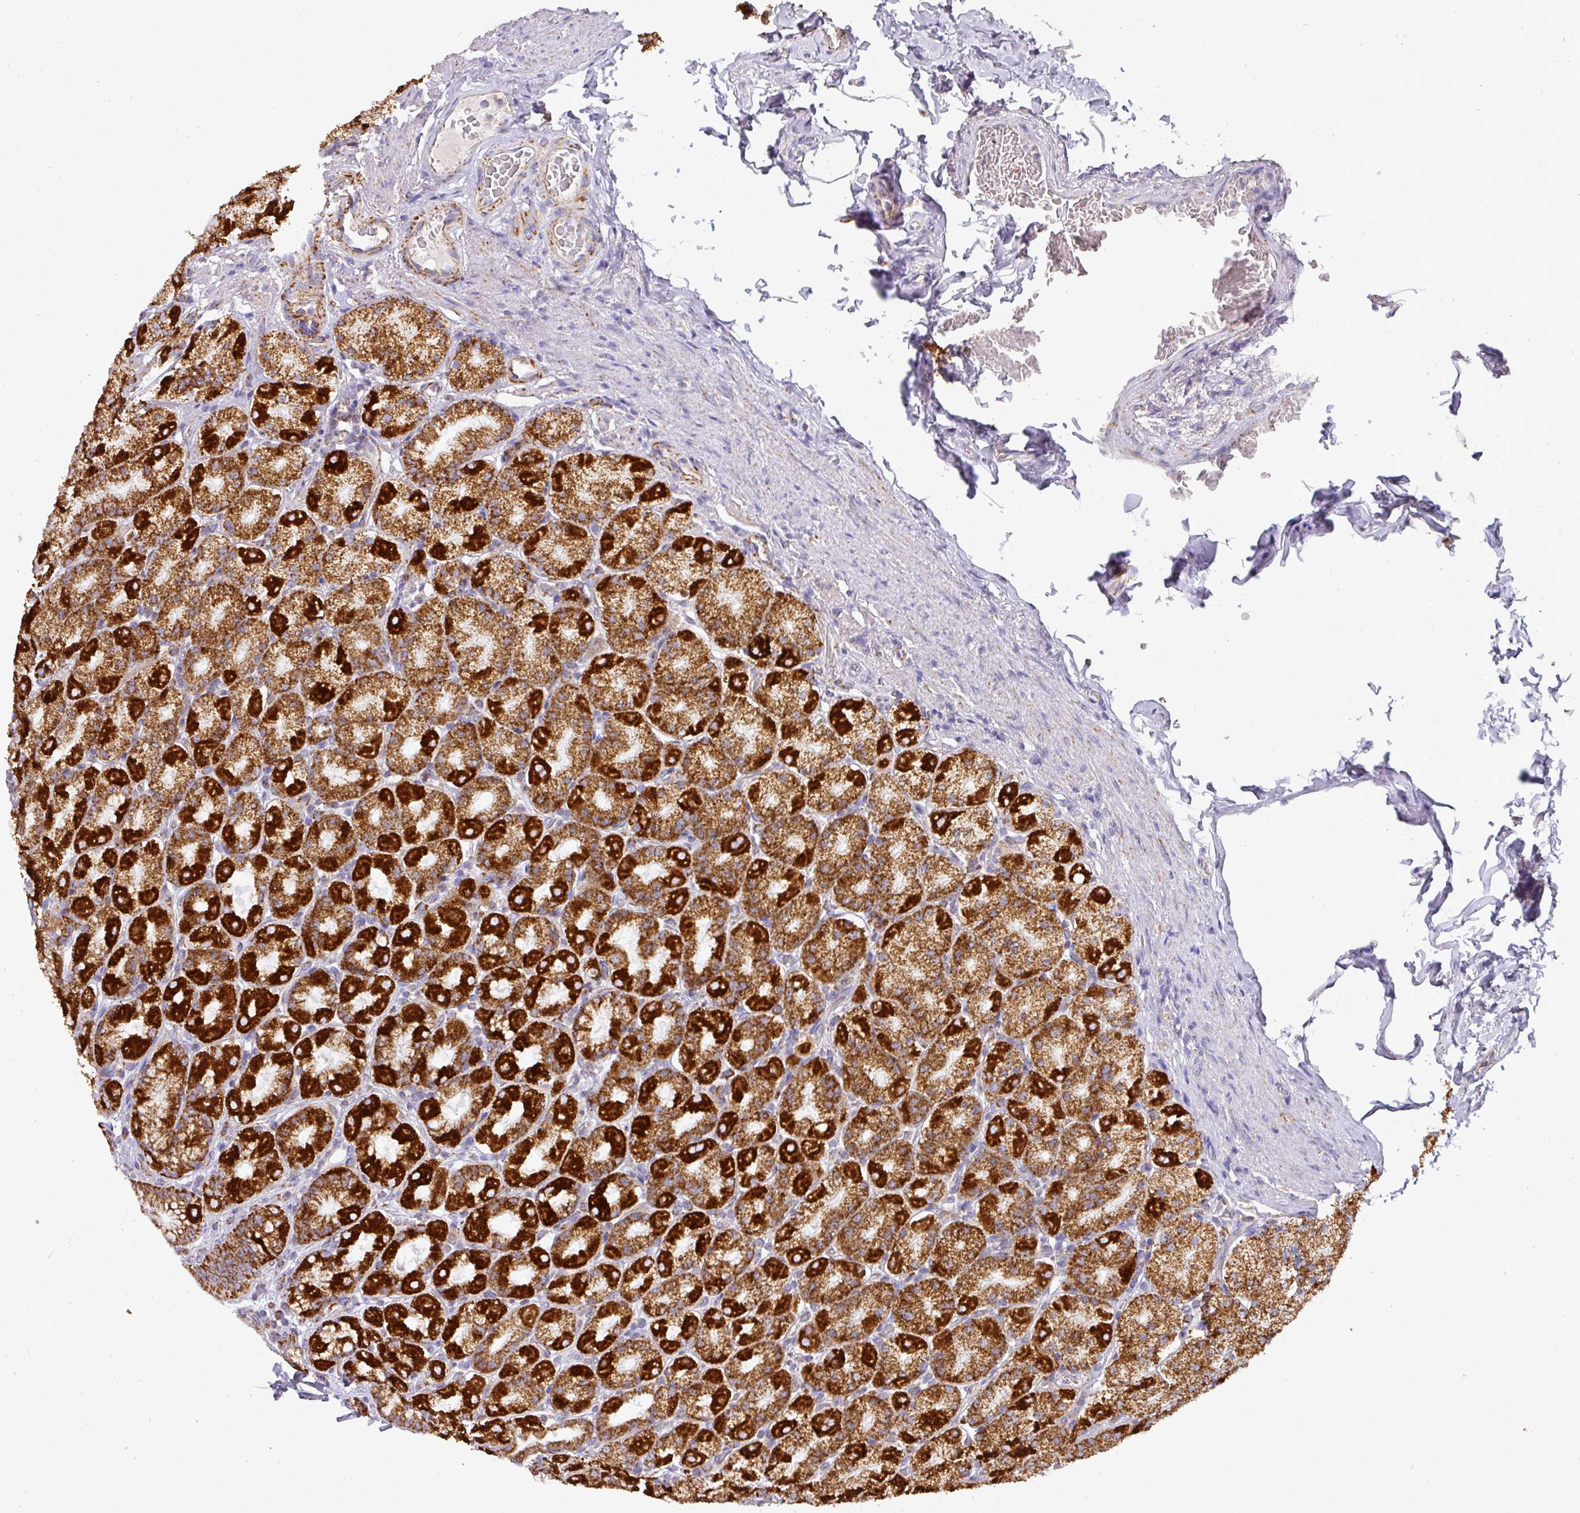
{"staining": {"intensity": "strong", "quantity": ">75%", "location": "cytoplasmic/membranous"}, "tissue": "stomach", "cell_type": "Glandular cells", "image_type": "normal", "snomed": [{"axis": "morphology", "description": "Normal tissue, NOS"}, {"axis": "topography", "description": "Stomach, upper"}, {"axis": "topography", "description": "Stomach"}], "caption": "IHC histopathology image of normal human stomach stained for a protein (brown), which reveals high levels of strong cytoplasmic/membranous expression in about >75% of glandular cells.", "gene": "UQCRFS1", "patient": {"sex": "male", "age": 68}}